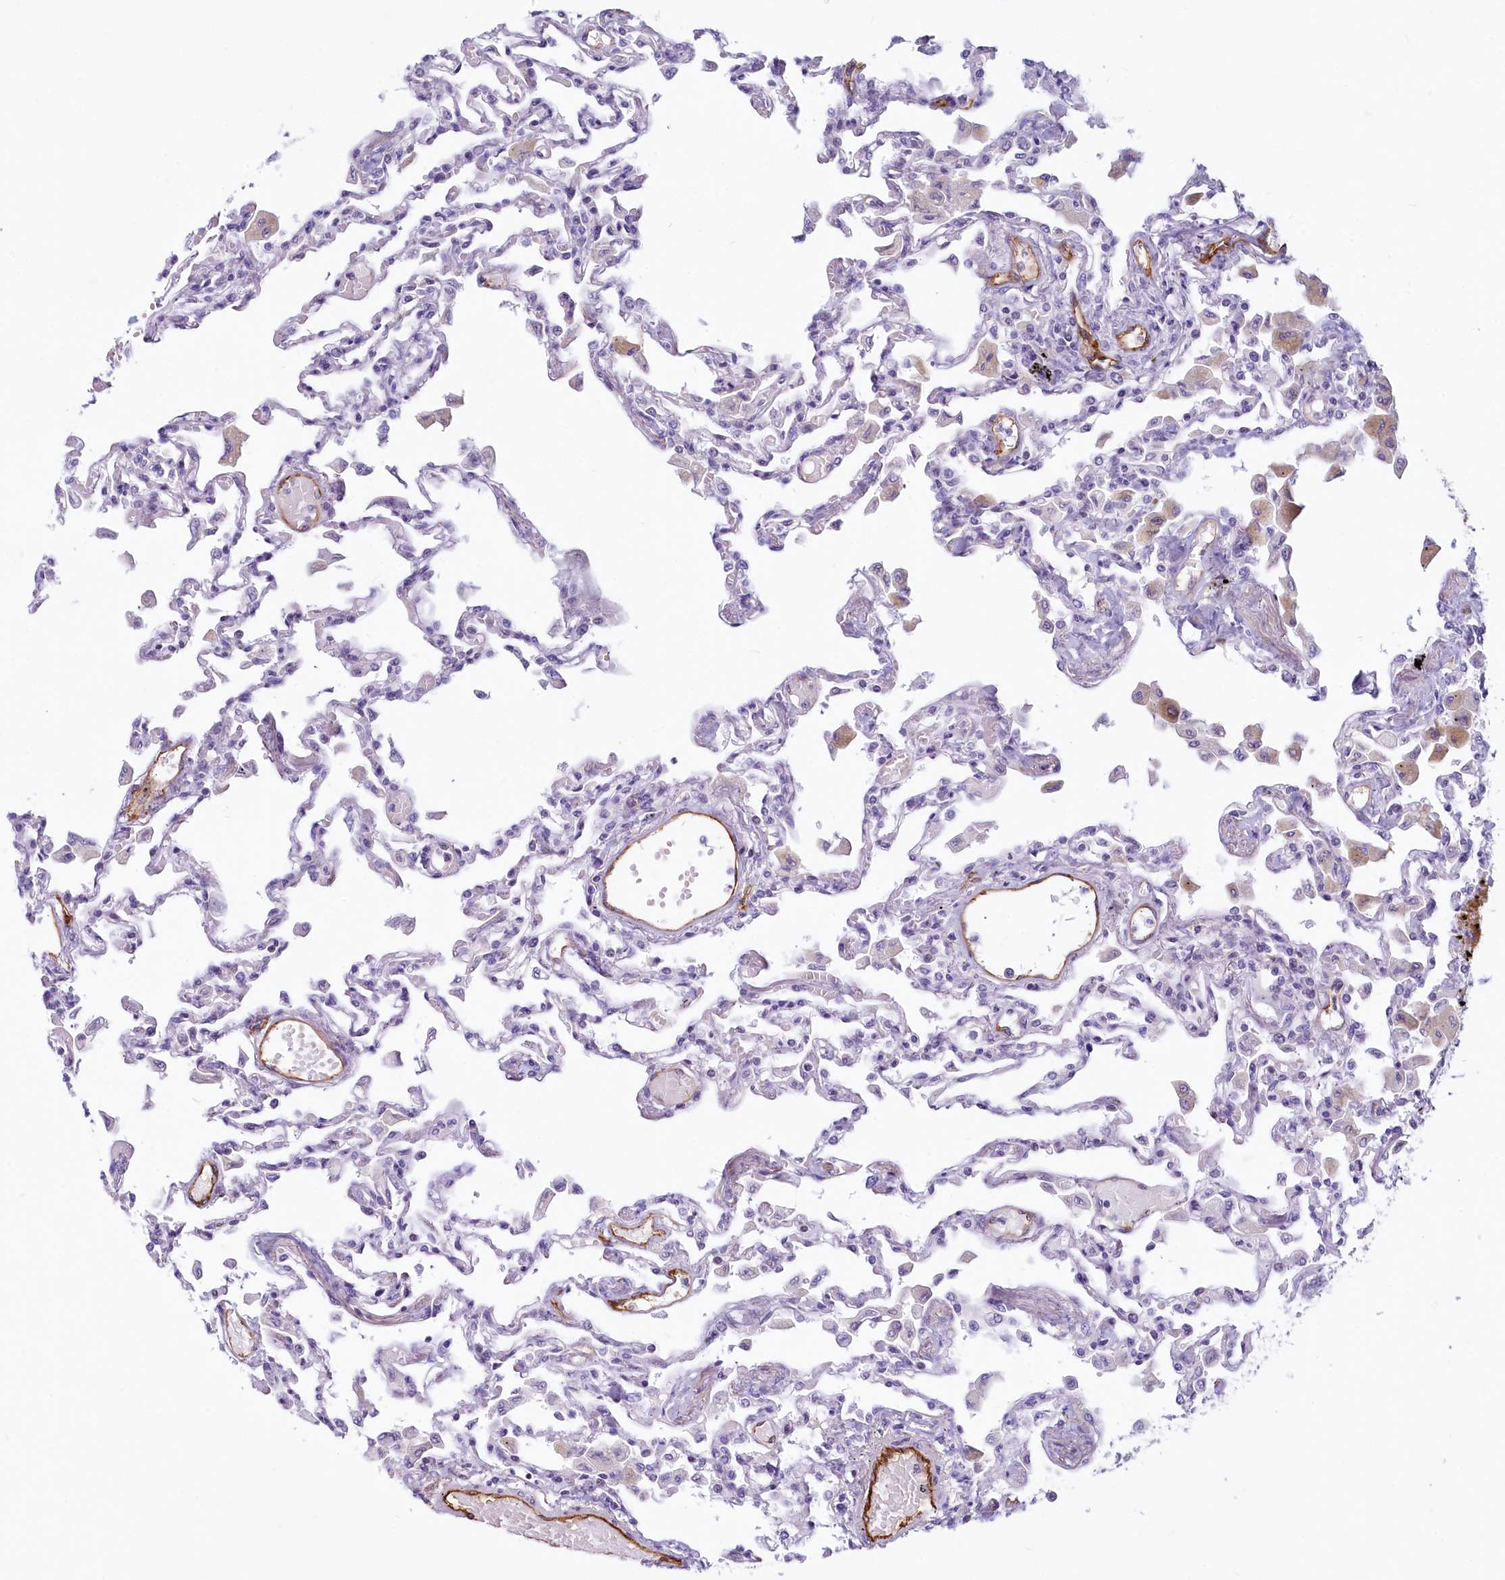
{"staining": {"intensity": "negative", "quantity": "none", "location": "none"}, "tissue": "lung", "cell_type": "Alveolar cells", "image_type": "normal", "snomed": [{"axis": "morphology", "description": "Normal tissue, NOS"}, {"axis": "topography", "description": "Bronchus"}, {"axis": "topography", "description": "Lung"}], "caption": "Human lung stained for a protein using immunohistochemistry (IHC) exhibits no expression in alveolar cells.", "gene": "PROCR", "patient": {"sex": "female", "age": 49}}